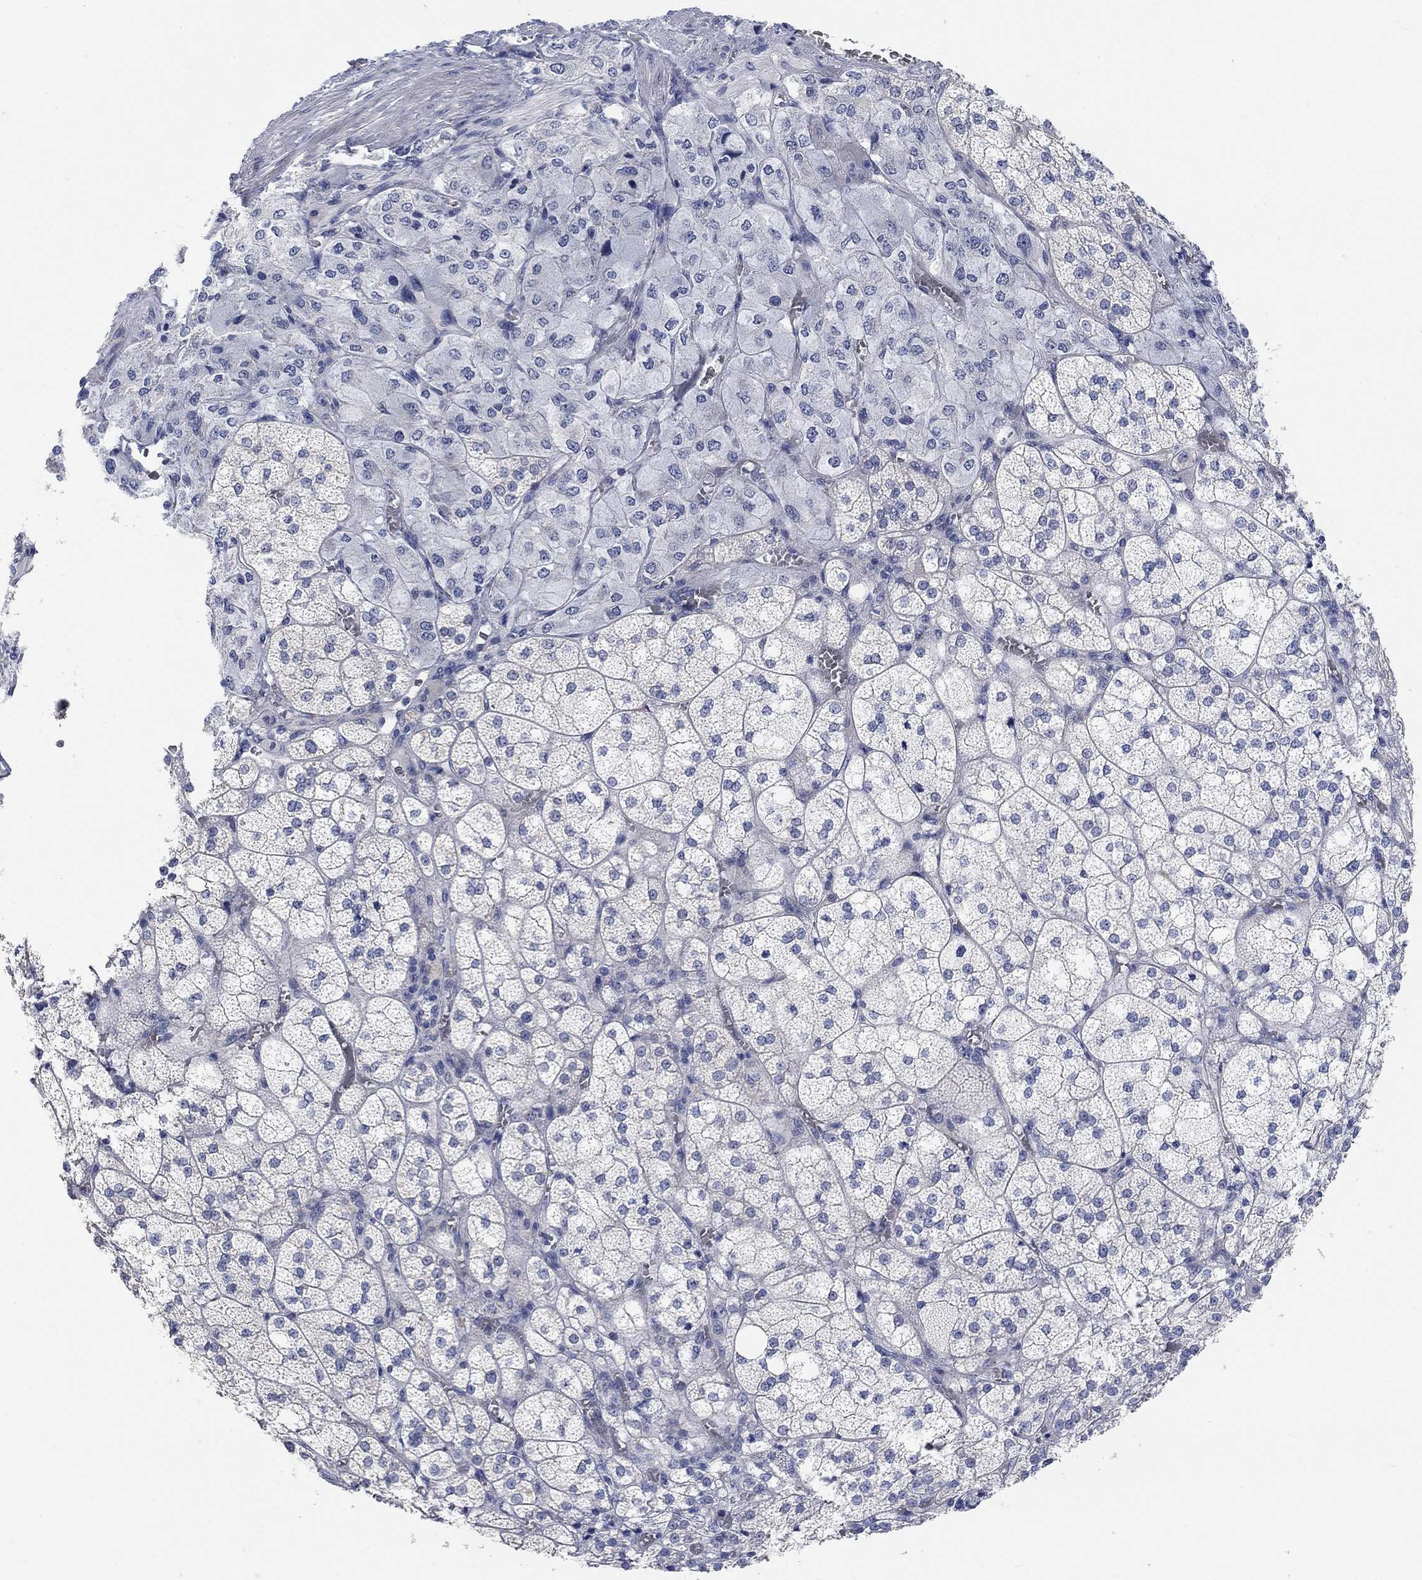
{"staining": {"intensity": "negative", "quantity": "none", "location": "none"}, "tissue": "adrenal gland", "cell_type": "Glandular cells", "image_type": "normal", "snomed": [{"axis": "morphology", "description": "Normal tissue, NOS"}, {"axis": "topography", "description": "Adrenal gland"}], "caption": "DAB (3,3'-diaminobenzidine) immunohistochemical staining of unremarkable human adrenal gland shows no significant expression in glandular cells.", "gene": "NLRP14", "patient": {"sex": "female", "age": 60}}